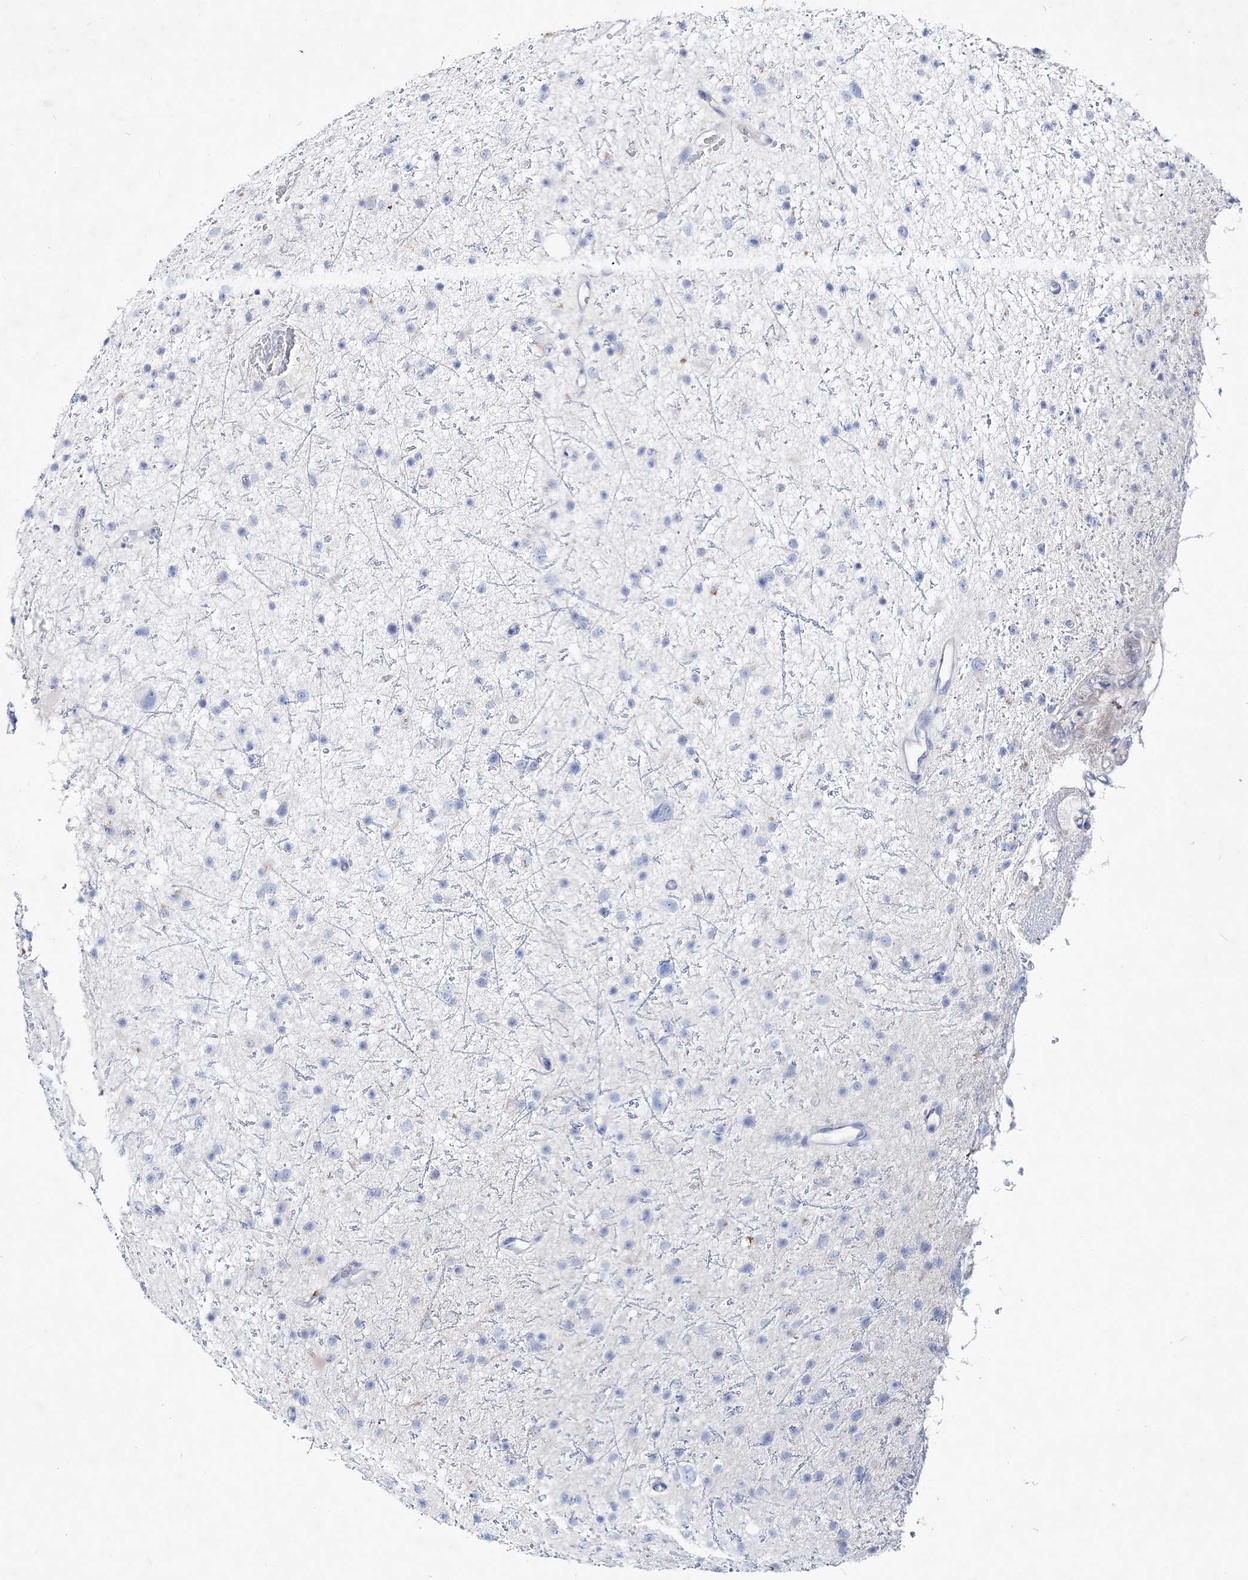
{"staining": {"intensity": "negative", "quantity": "none", "location": "none"}, "tissue": "glioma", "cell_type": "Tumor cells", "image_type": "cancer", "snomed": [{"axis": "morphology", "description": "Glioma, malignant, Low grade"}, {"axis": "topography", "description": "Cerebral cortex"}], "caption": "Glioma was stained to show a protein in brown. There is no significant positivity in tumor cells. (DAB IHC visualized using brightfield microscopy, high magnification).", "gene": "SPINK7", "patient": {"sex": "female", "age": 39}}